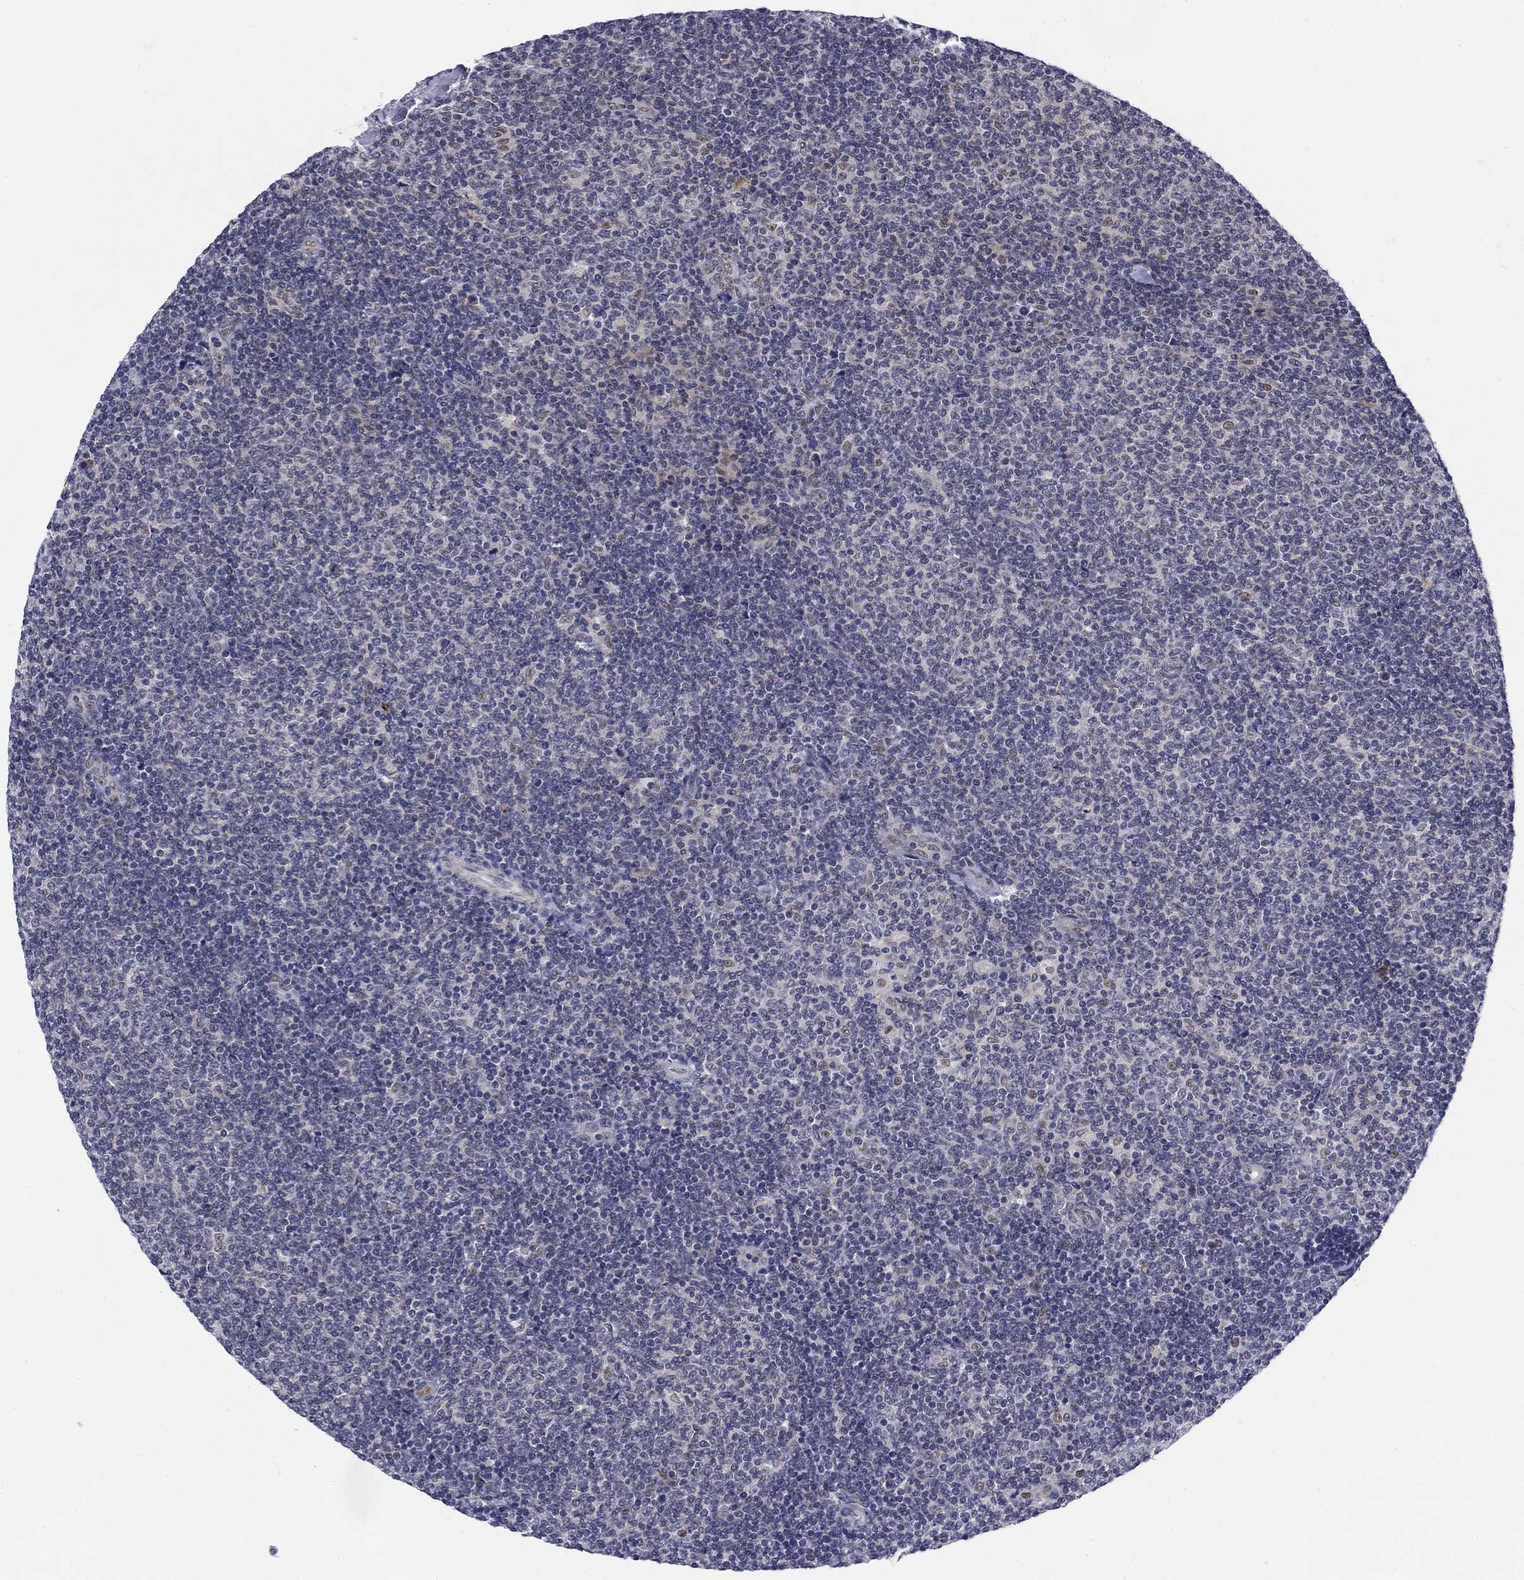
{"staining": {"intensity": "weak", "quantity": "<25%", "location": "nuclear"}, "tissue": "lymphoma", "cell_type": "Tumor cells", "image_type": "cancer", "snomed": [{"axis": "morphology", "description": "Malignant lymphoma, non-Hodgkin's type, Low grade"}, {"axis": "topography", "description": "Lymph node"}], "caption": "Immunohistochemistry of lymphoma shows no staining in tumor cells.", "gene": "TIGD4", "patient": {"sex": "male", "age": 52}}